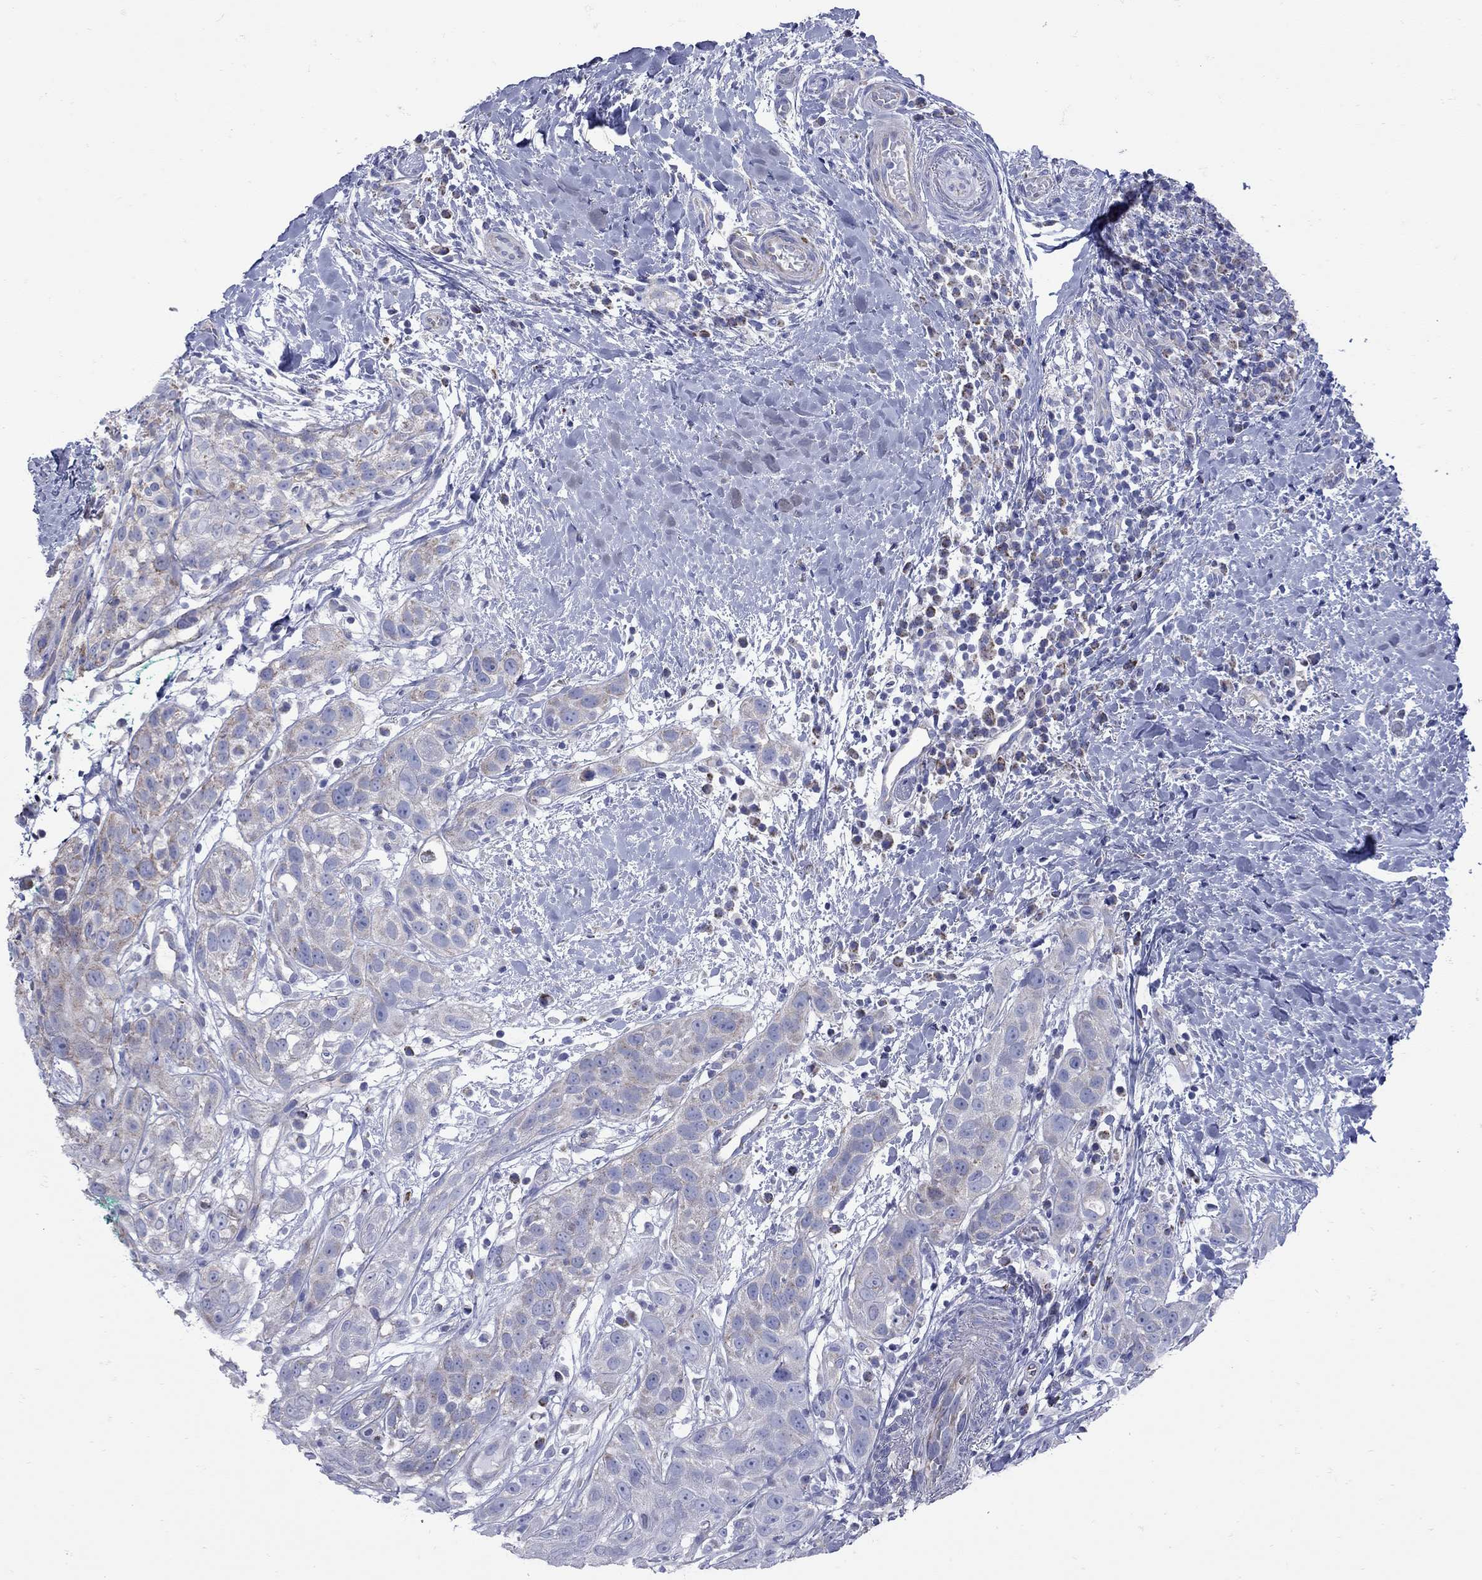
{"staining": {"intensity": "moderate", "quantity": "<25%", "location": "cytoplasmic/membranous"}, "tissue": "head and neck cancer", "cell_type": "Tumor cells", "image_type": "cancer", "snomed": [{"axis": "morphology", "description": "Normal tissue, NOS"}, {"axis": "morphology", "description": "Squamous cell carcinoma, NOS"}, {"axis": "topography", "description": "Oral tissue"}, {"axis": "topography", "description": "Salivary gland"}, {"axis": "topography", "description": "Head-Neck"}], "caption": "Immunohistochemistry (IHC) image of squamous cell carcinoma (head and neck) stained for a protein (brown), which shows low levels of moderate cytoplasmic/membranous expression in approximately <25% of tumor cells.", "gene": "PDZD3", "patient": {"sex": "female", "age": 62}}